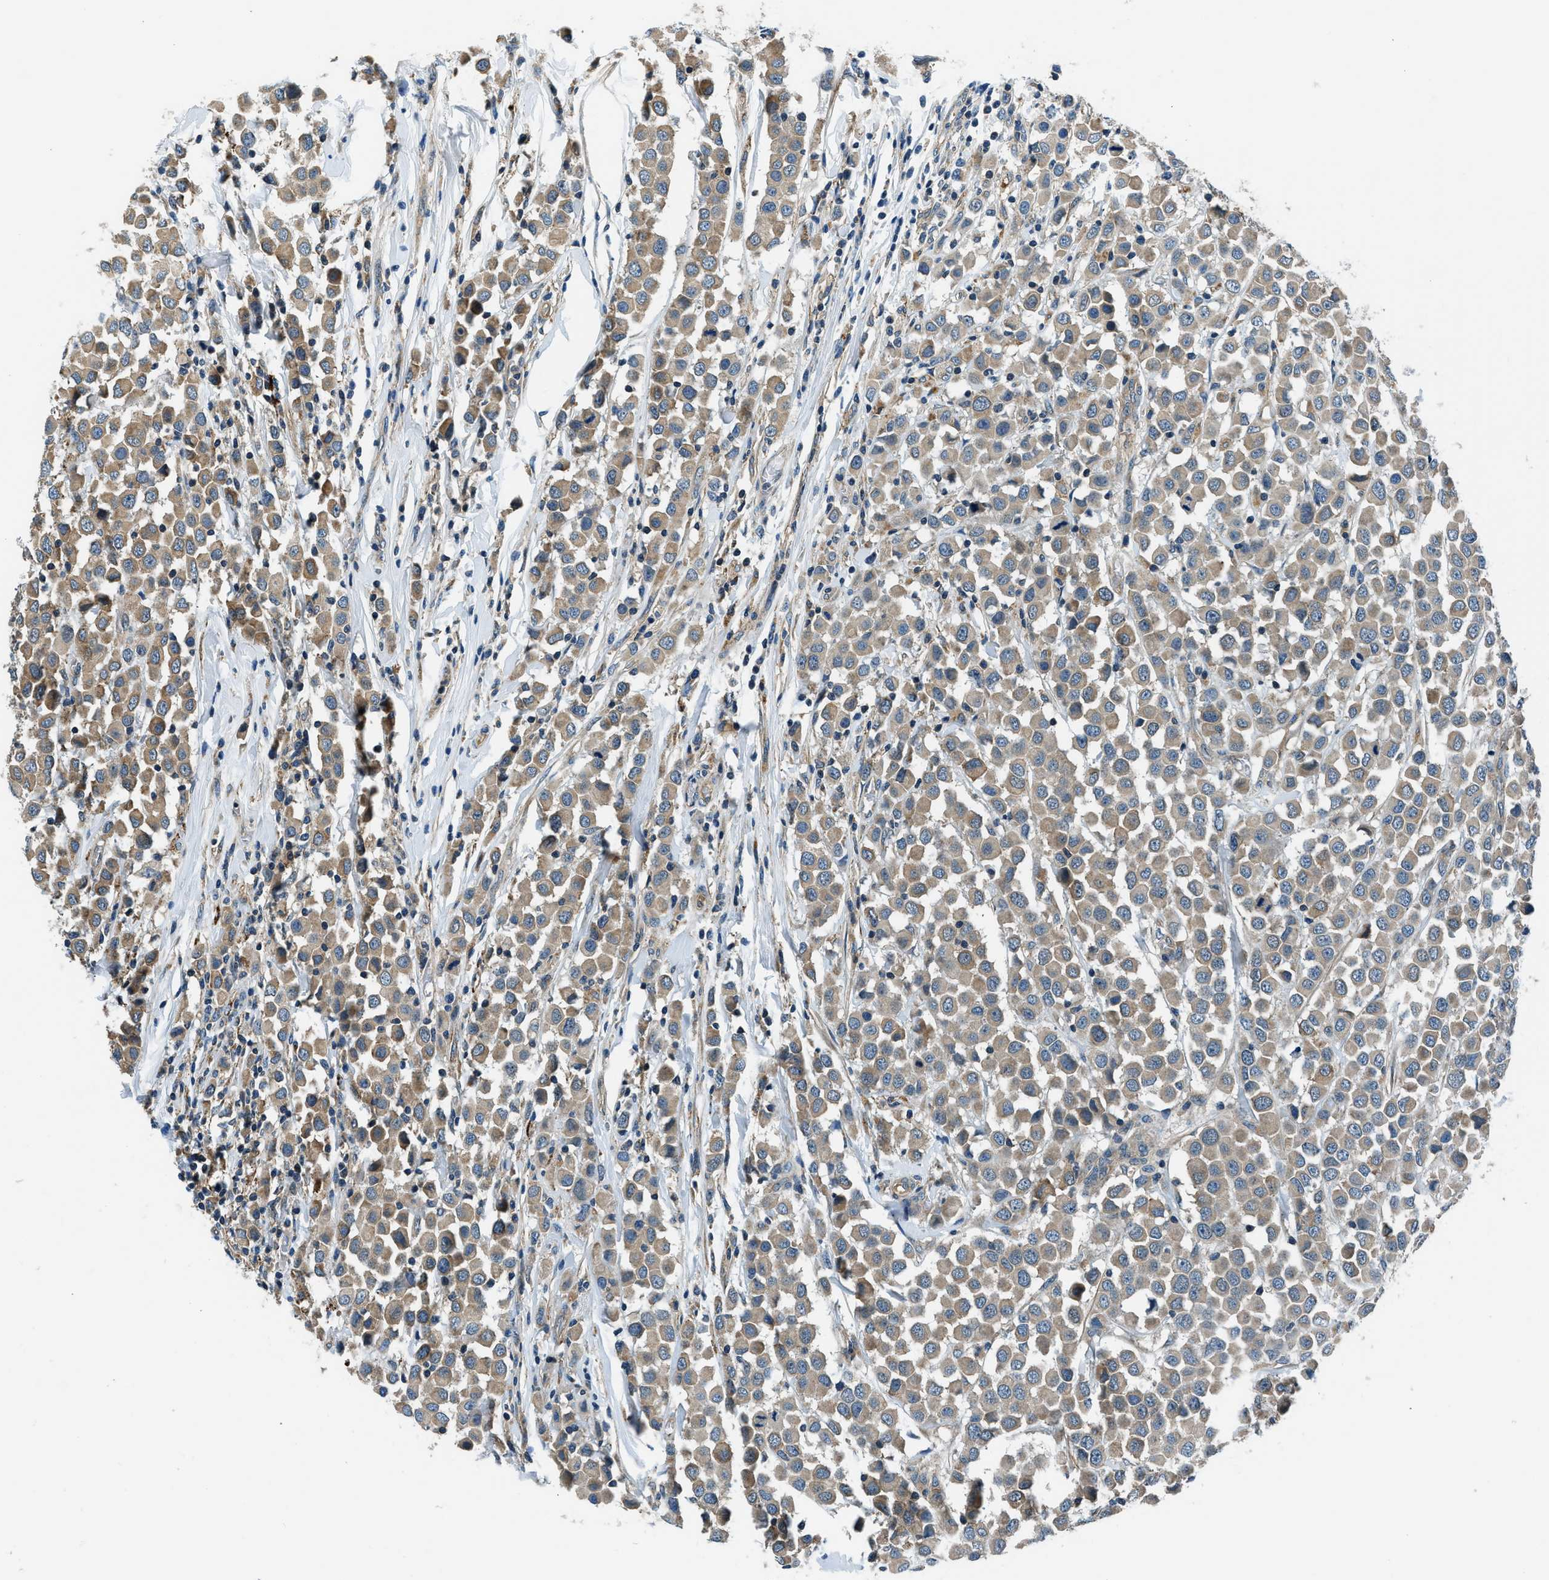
{"staining": {"intensity": "weak", "quantity": ">75%", "location": "cytoplasmic/membranous"}, "tissue": "breast cancer", "cell_type": "Tumor cells", "image_type": "cancer", "snomed": [{"axis": "morphology", "description": "Duct carcinoma"}, {"axis": "topography", "description": "Breast"}], "caption": "Immunohistochemistry histopathology image of breast intraductal carcinoma stained for a protein (brown), which reveals low levels of weak cytoplasmic/membranous expression in approximately >75% of tumor cells.", "gene": "SLC19A2", "patient": {"sex": "female", "age": 61}}